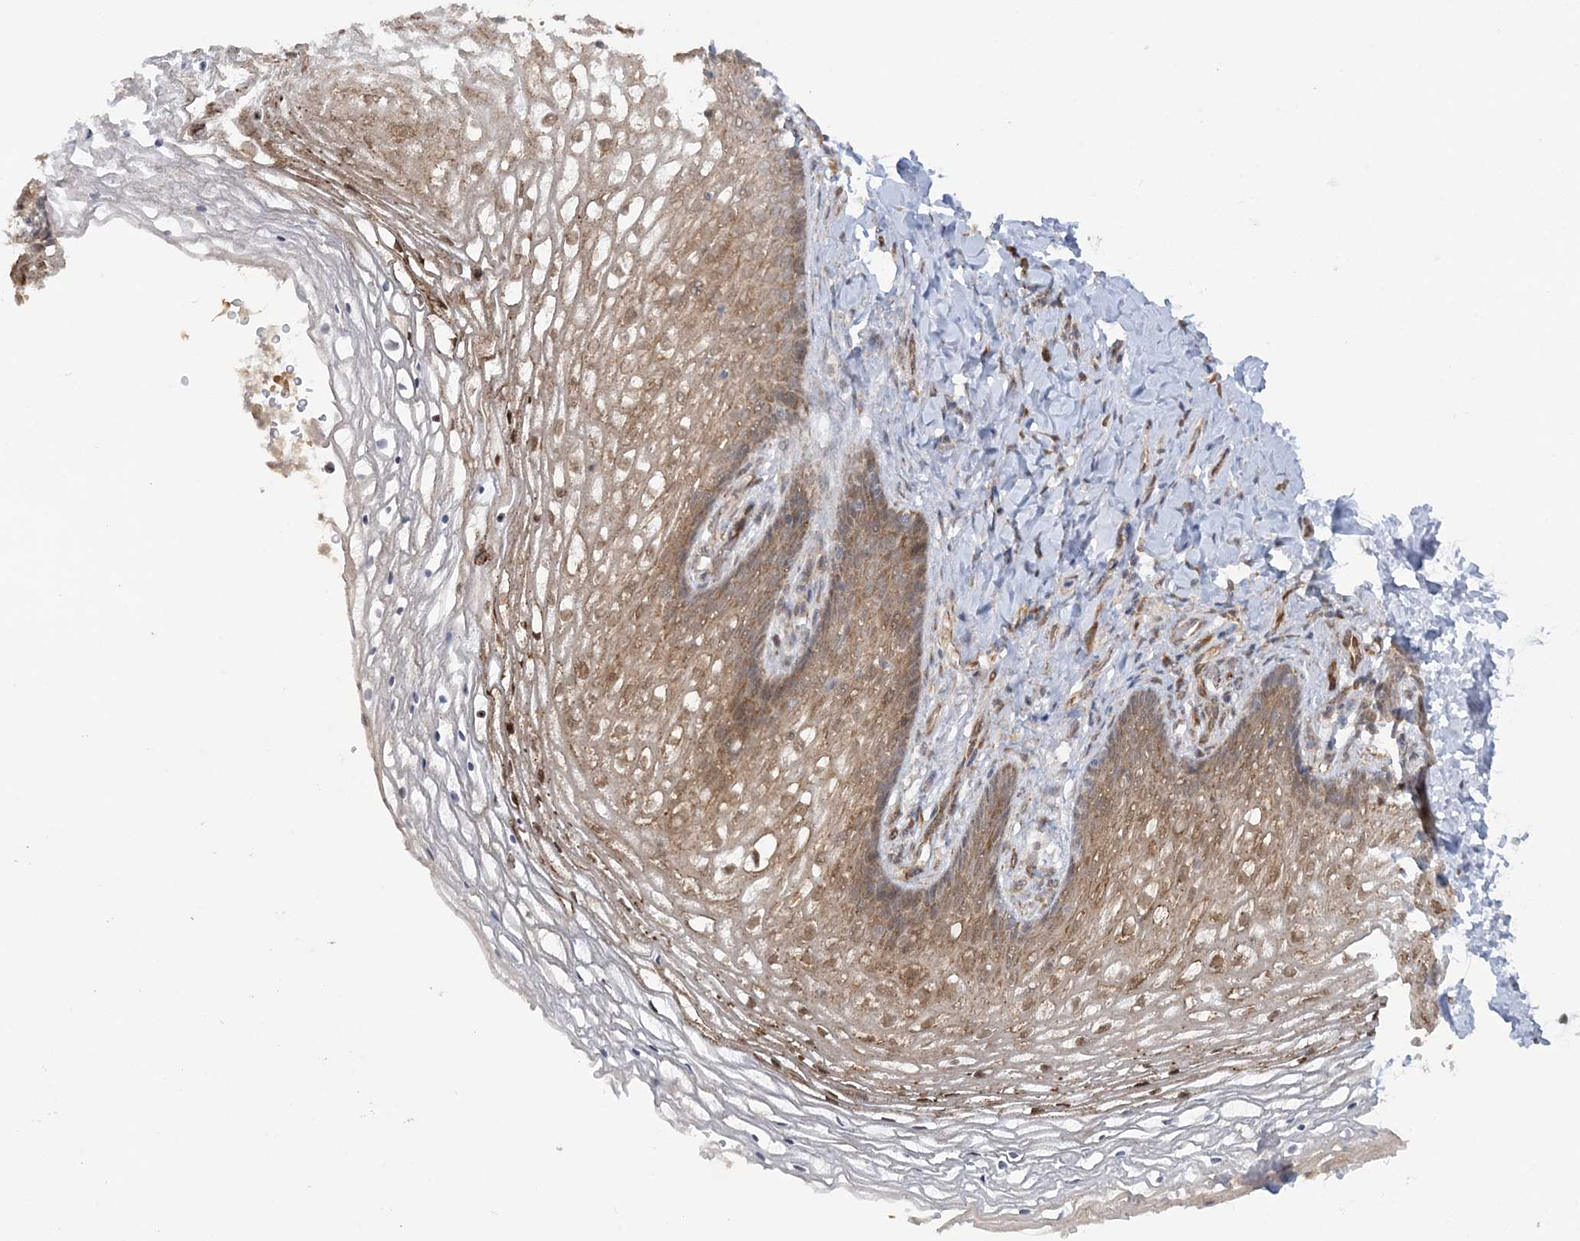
{"staining": {"intensity": "moderate", "quantity": ">75%", "location": "cytoplasmic/membranous"}, "tissue": "vagina", "cell_type": "Squamous epithelial cells", "image_type": "normal", "snomed": [{"axis": "morphology", "description": "Normal tissue, NOS"}, {"axis": "topography", "description": "Vagina"}], "caption": "Unremarkable vagina reveals moderate cytoplasmic/membranous staining in about >75% of squamous epithelial cells.", "gene": "MRPL47", "patient": {"sex": "female", "age": 60}}